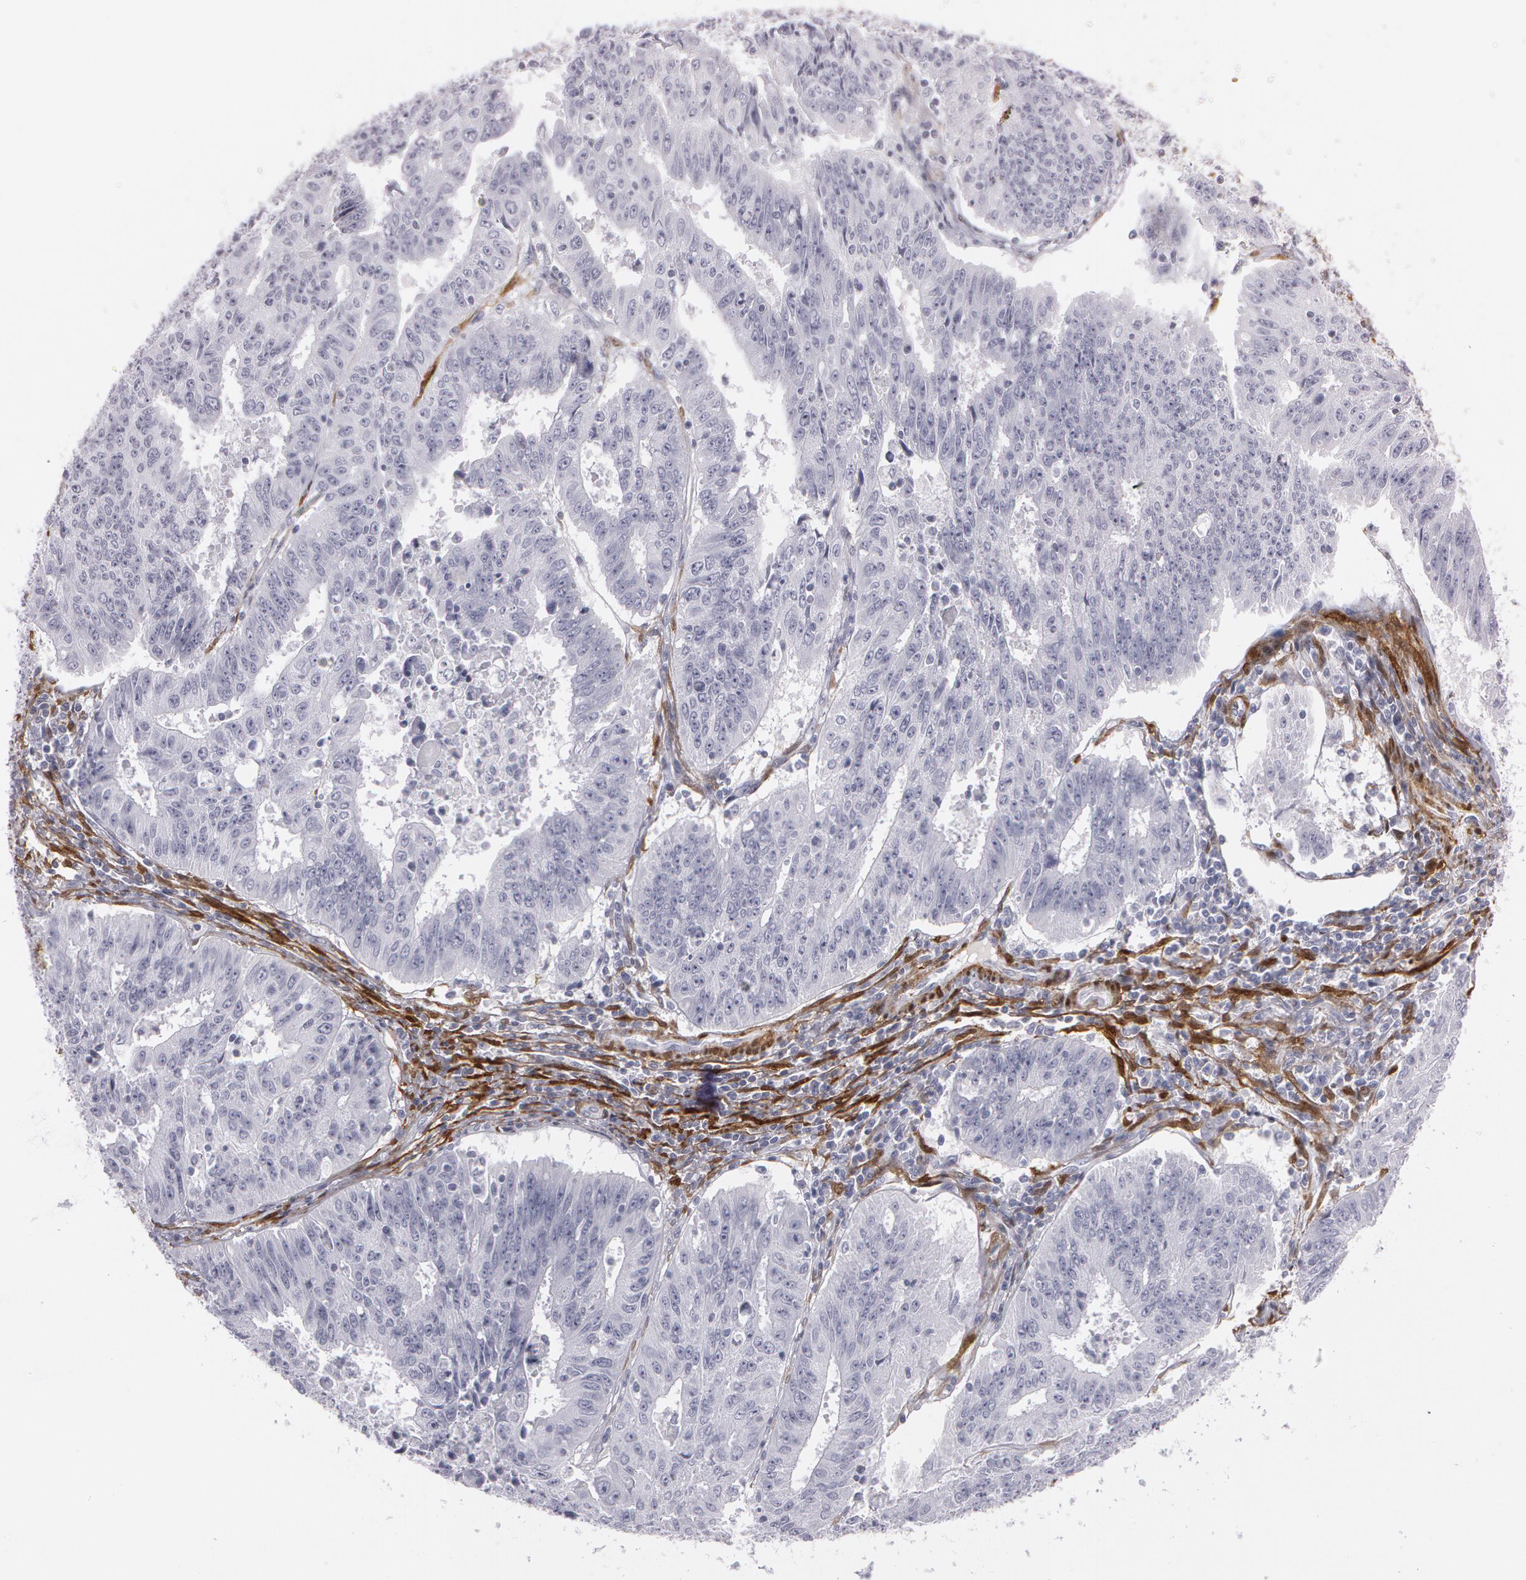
{"staining": {"intensity": "negative", "quantity": "none", "location": "none"}, "tissue": "endometrial cancer", "cell_type": "Tumor cells", "image_type": "cancer", "snomed": [{"axis": "morphology", "description": "Adenocarcinoma, NOS"}, {"axis": "topography", "description": "Endometrium"}], "caption": "Immunohistochemistry (IHC) micrograph of human endometrial cancer (adenocarcinoma) stained for a protein (brown), which reveals no positivity in tumor cells.", "gene": "TAGLN", "patient": {"sex": "female", "age": 42}}